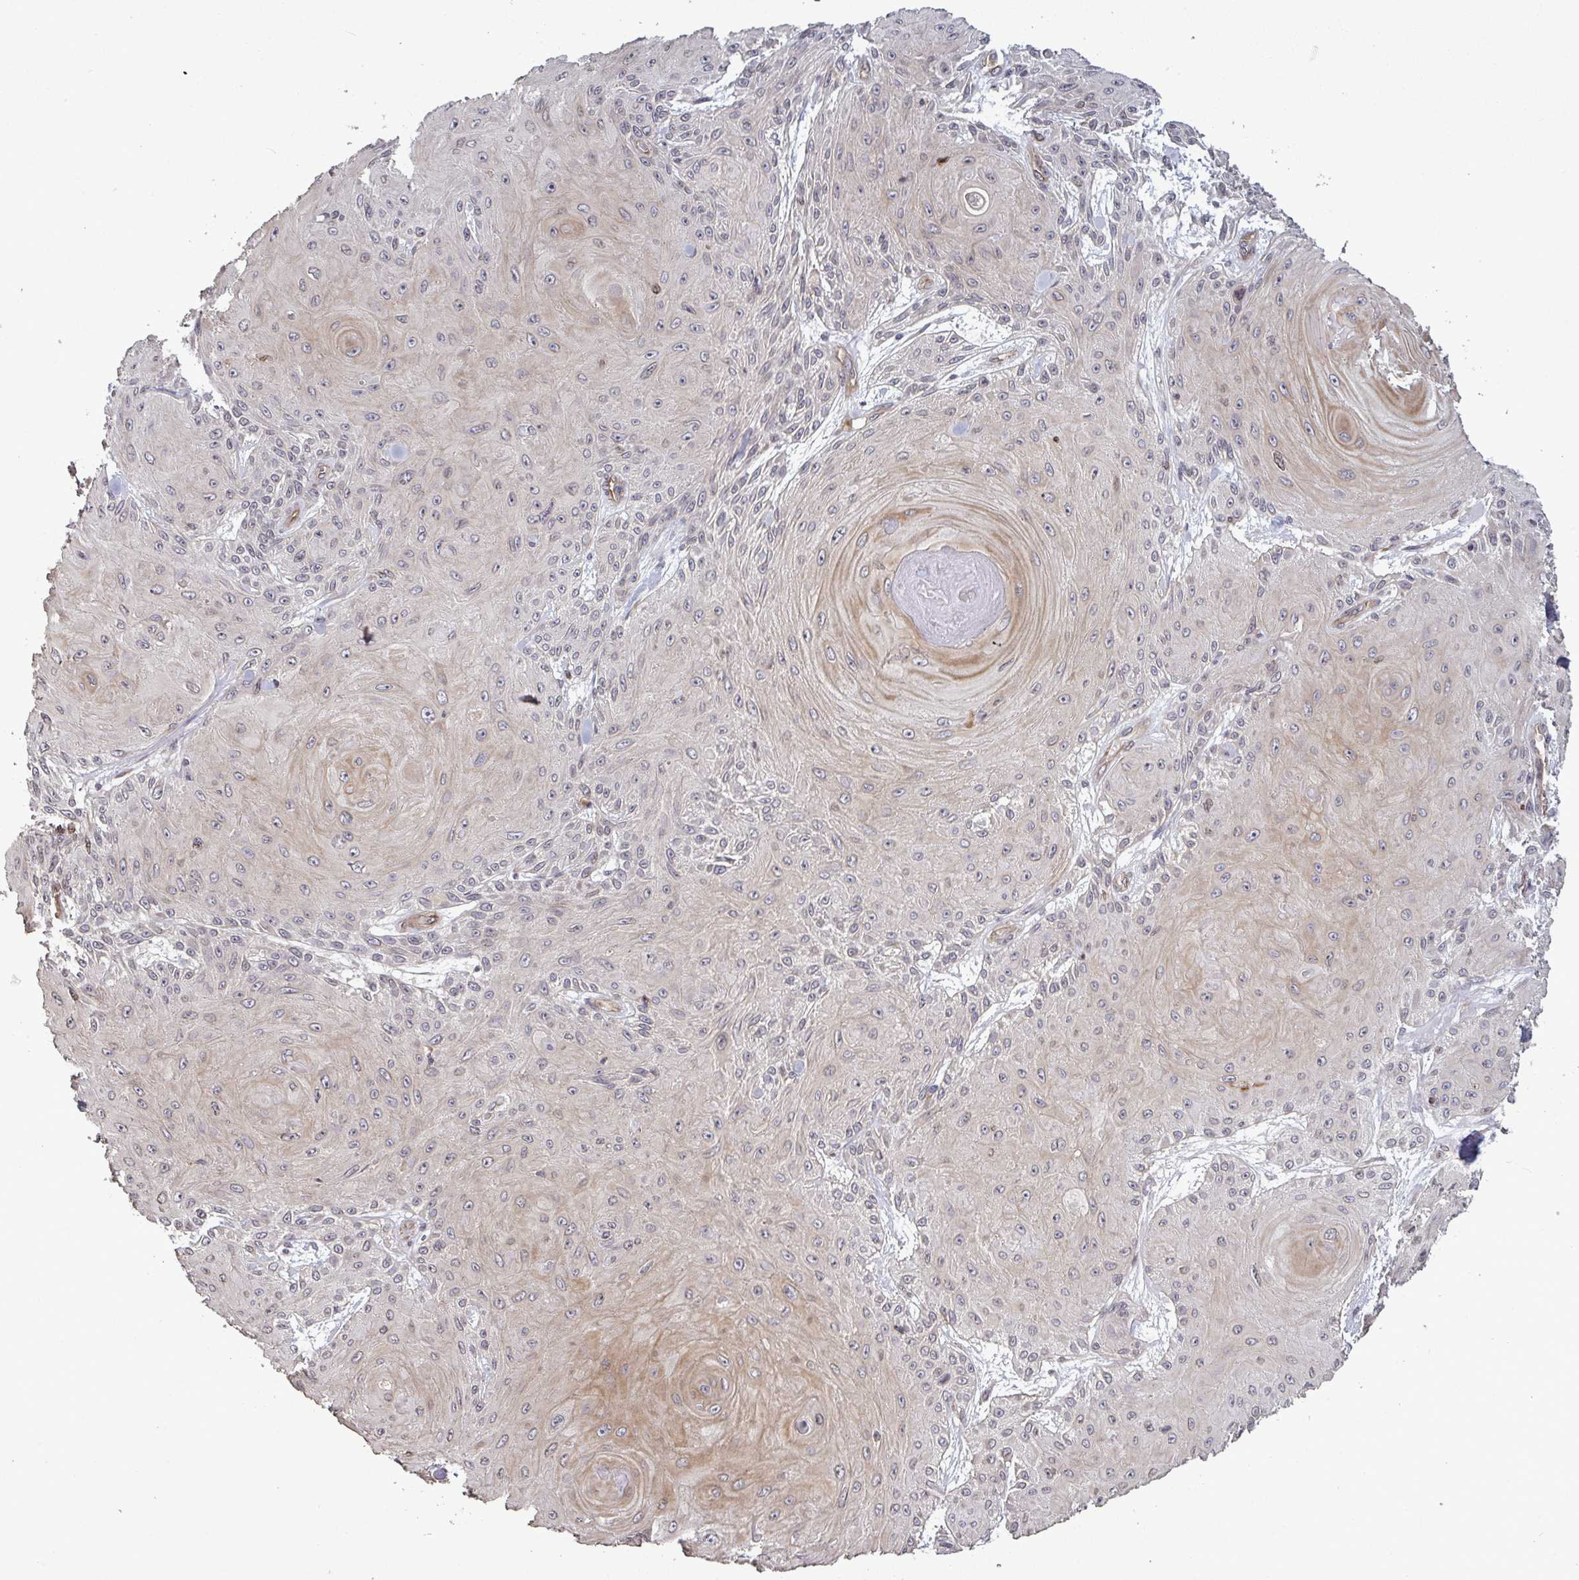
{"staining": {"intensity": "moderate", "quantity": "<25%", "location": "nuclear"}, "tissue": "skin cancer", "cell_type": "Tumor cells", "image_type": "cancer", "snomed": [{"axis": "morphology", "description": "Squamous cell carcinoma, NOS"}, {"axis": "topography", "description": "Skin"}], "caption": "Protein staining of squamous cell carcinoma (skin) tissue displays moderate nuclear staining in about <25% of tumor cells.", "gene": "IPO5", "patient": {"sex": "male", "age": 88}}